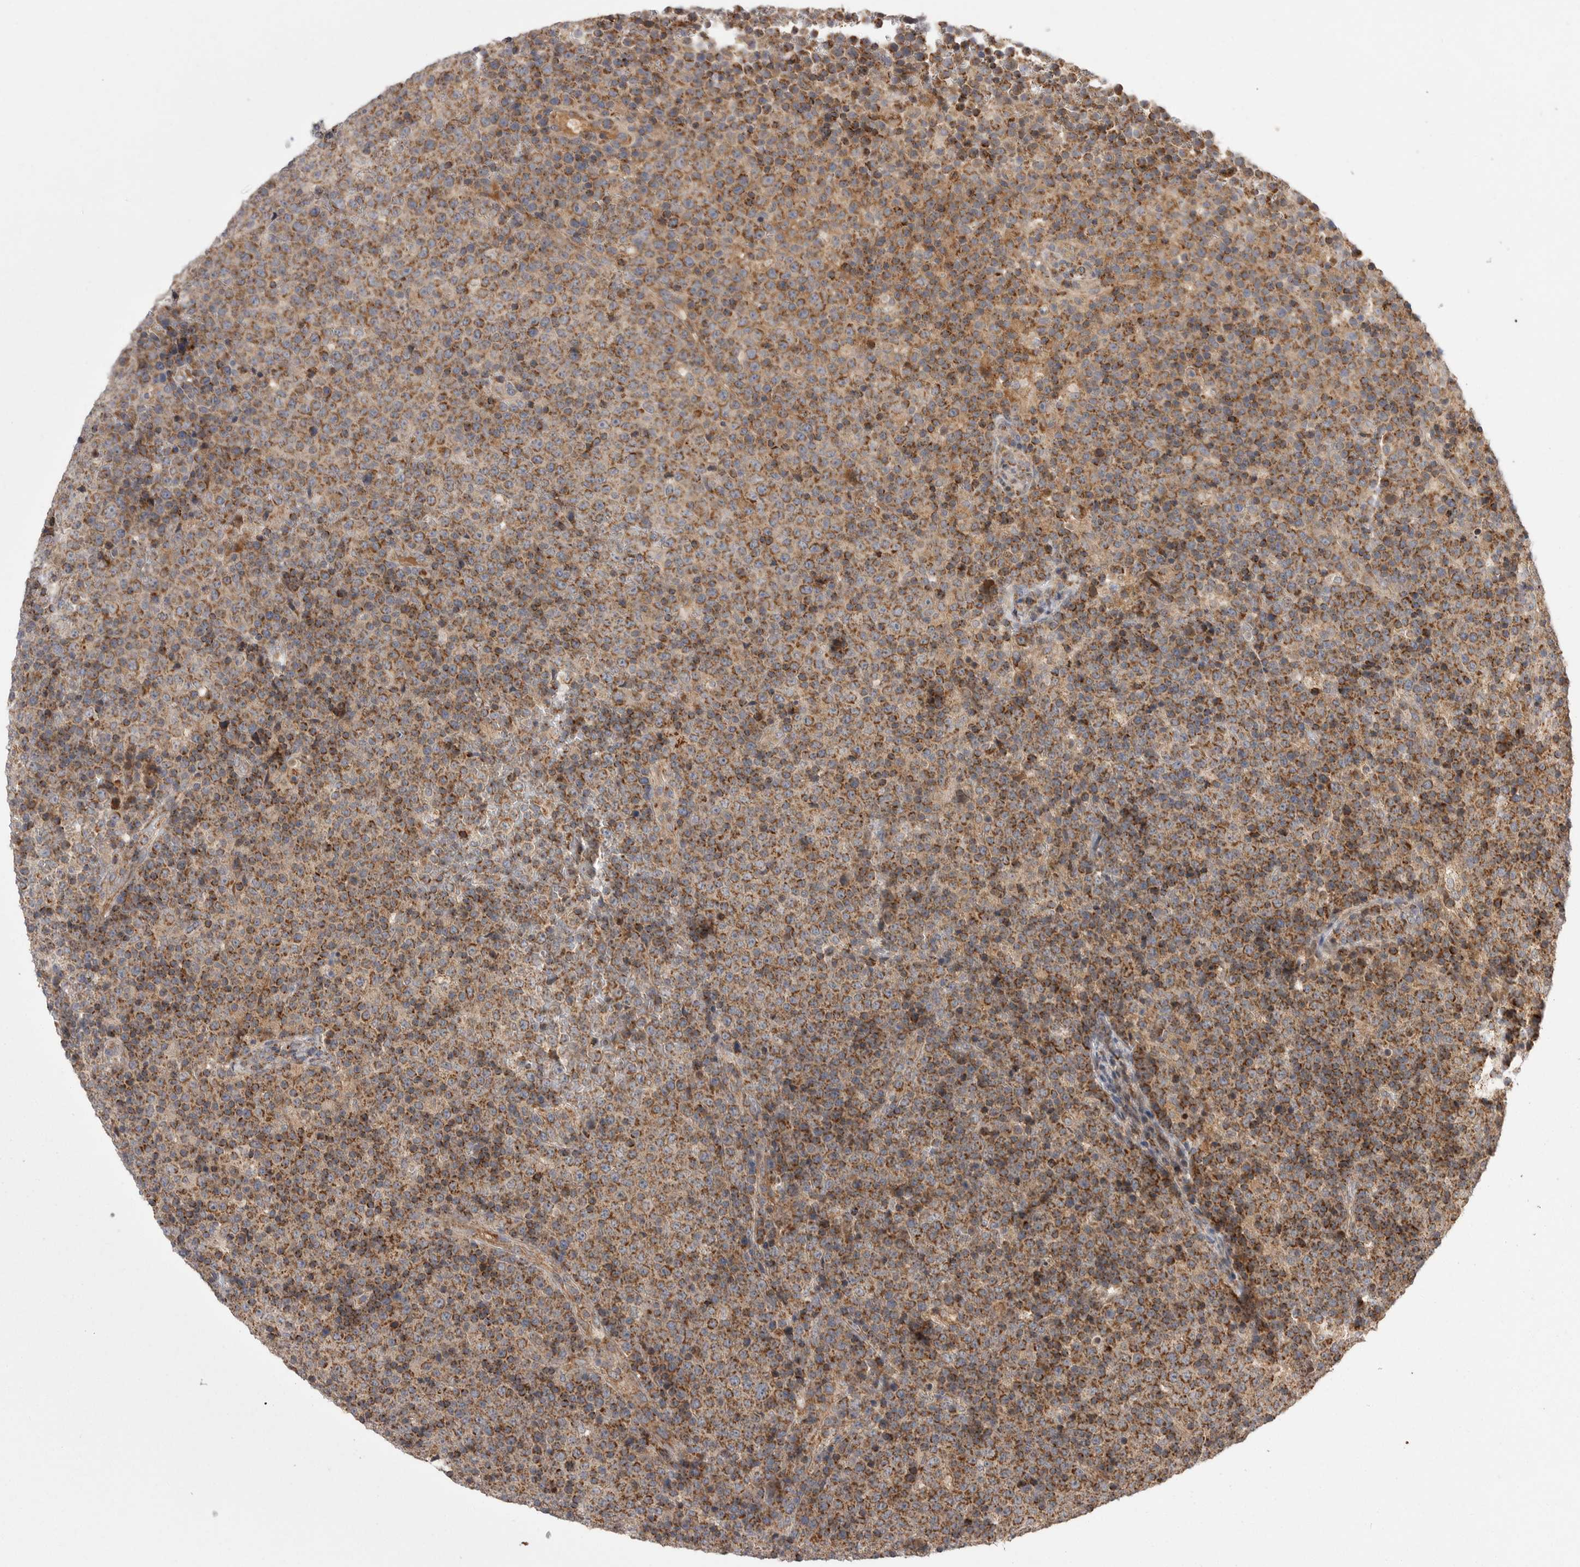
{"staining": {"intensity": "moderate", "quantity": ">75%", "location": "cytoplasmic/membranous"}, "tissue": "lymphoma", "cell_type": "Tumor cells", "image_type": "cancer", "snomed": [{"axis": "morphology", "description": "Malignant lymphoma, non-Hodgkin's type, High grade"}, {"axis": "topography", "description": "Lymph node"}], "caption": "Protein analysis of malignant lymphoma, non-Hodgkin's type (high-grade) tissue exhibits moderate cytoplasmic/membranous positivity in approximately >75% of tumor cells. The staining was performed using DAB (3,3'-diaminobenzidine), with brown indicating positive protein expression. Nuclei are stained blue with hematoxylin.", "gene": "KYAT3", "patient": {"sex": "male", "age": 13}}